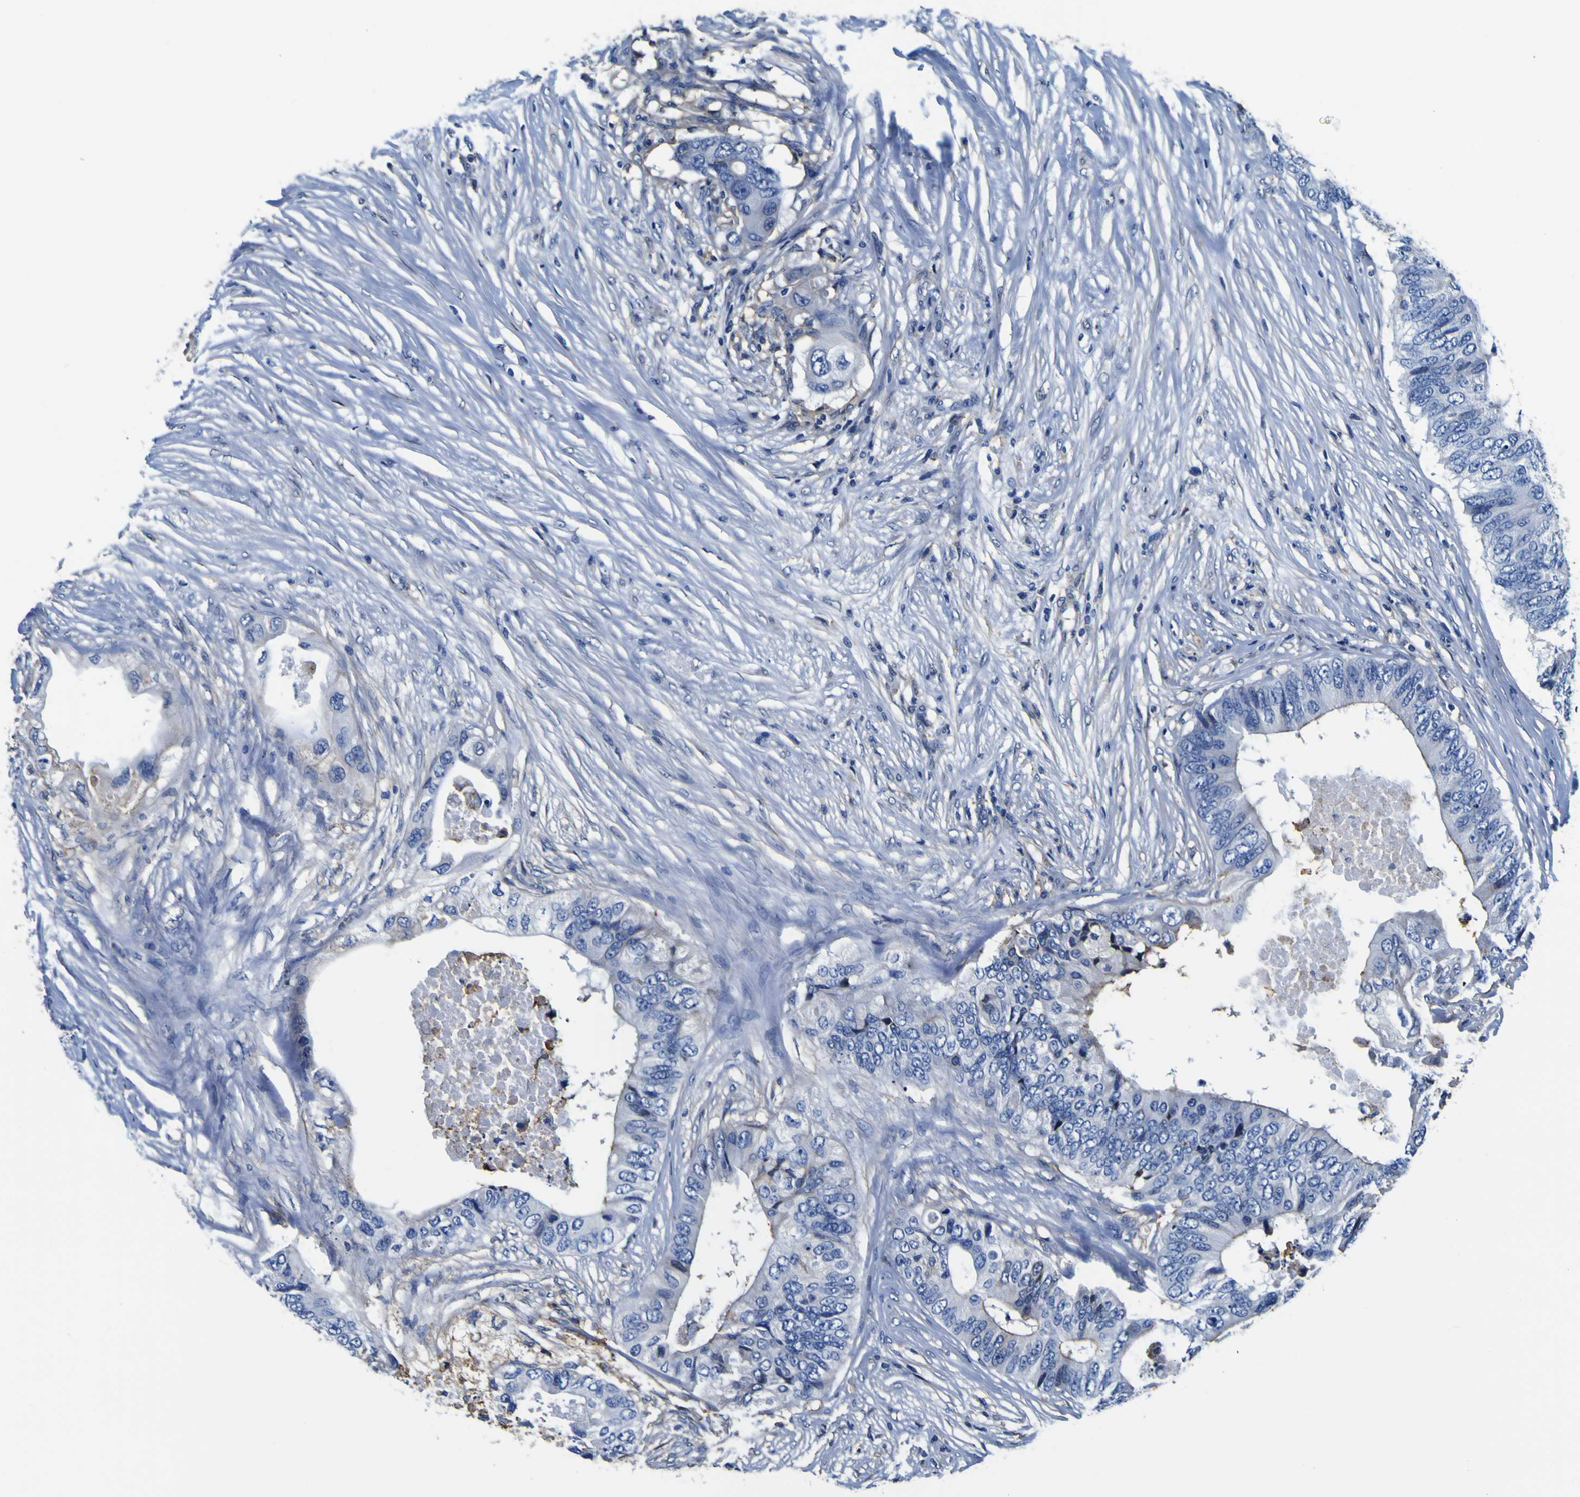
{"staining": {"intensity": "negative", "quantity": "none", "location": "none"}, "tissue": "colorectal cancer", "cell_type": "Tumor cells", "image_type": "cancer", "snomed": [{"axis": "morphology", "description": "Adenocarcinoma, NOS"}, {"axis": "topography", "description": "Colon"}], "caption": "There is no significant expression in tumor cells of colorectal cancer. (Immunohistochemistry (ihc), brightfield microscopy, high magnification).", "gene": "PXDN", "patient": {"sex": "male", "age": 71}}